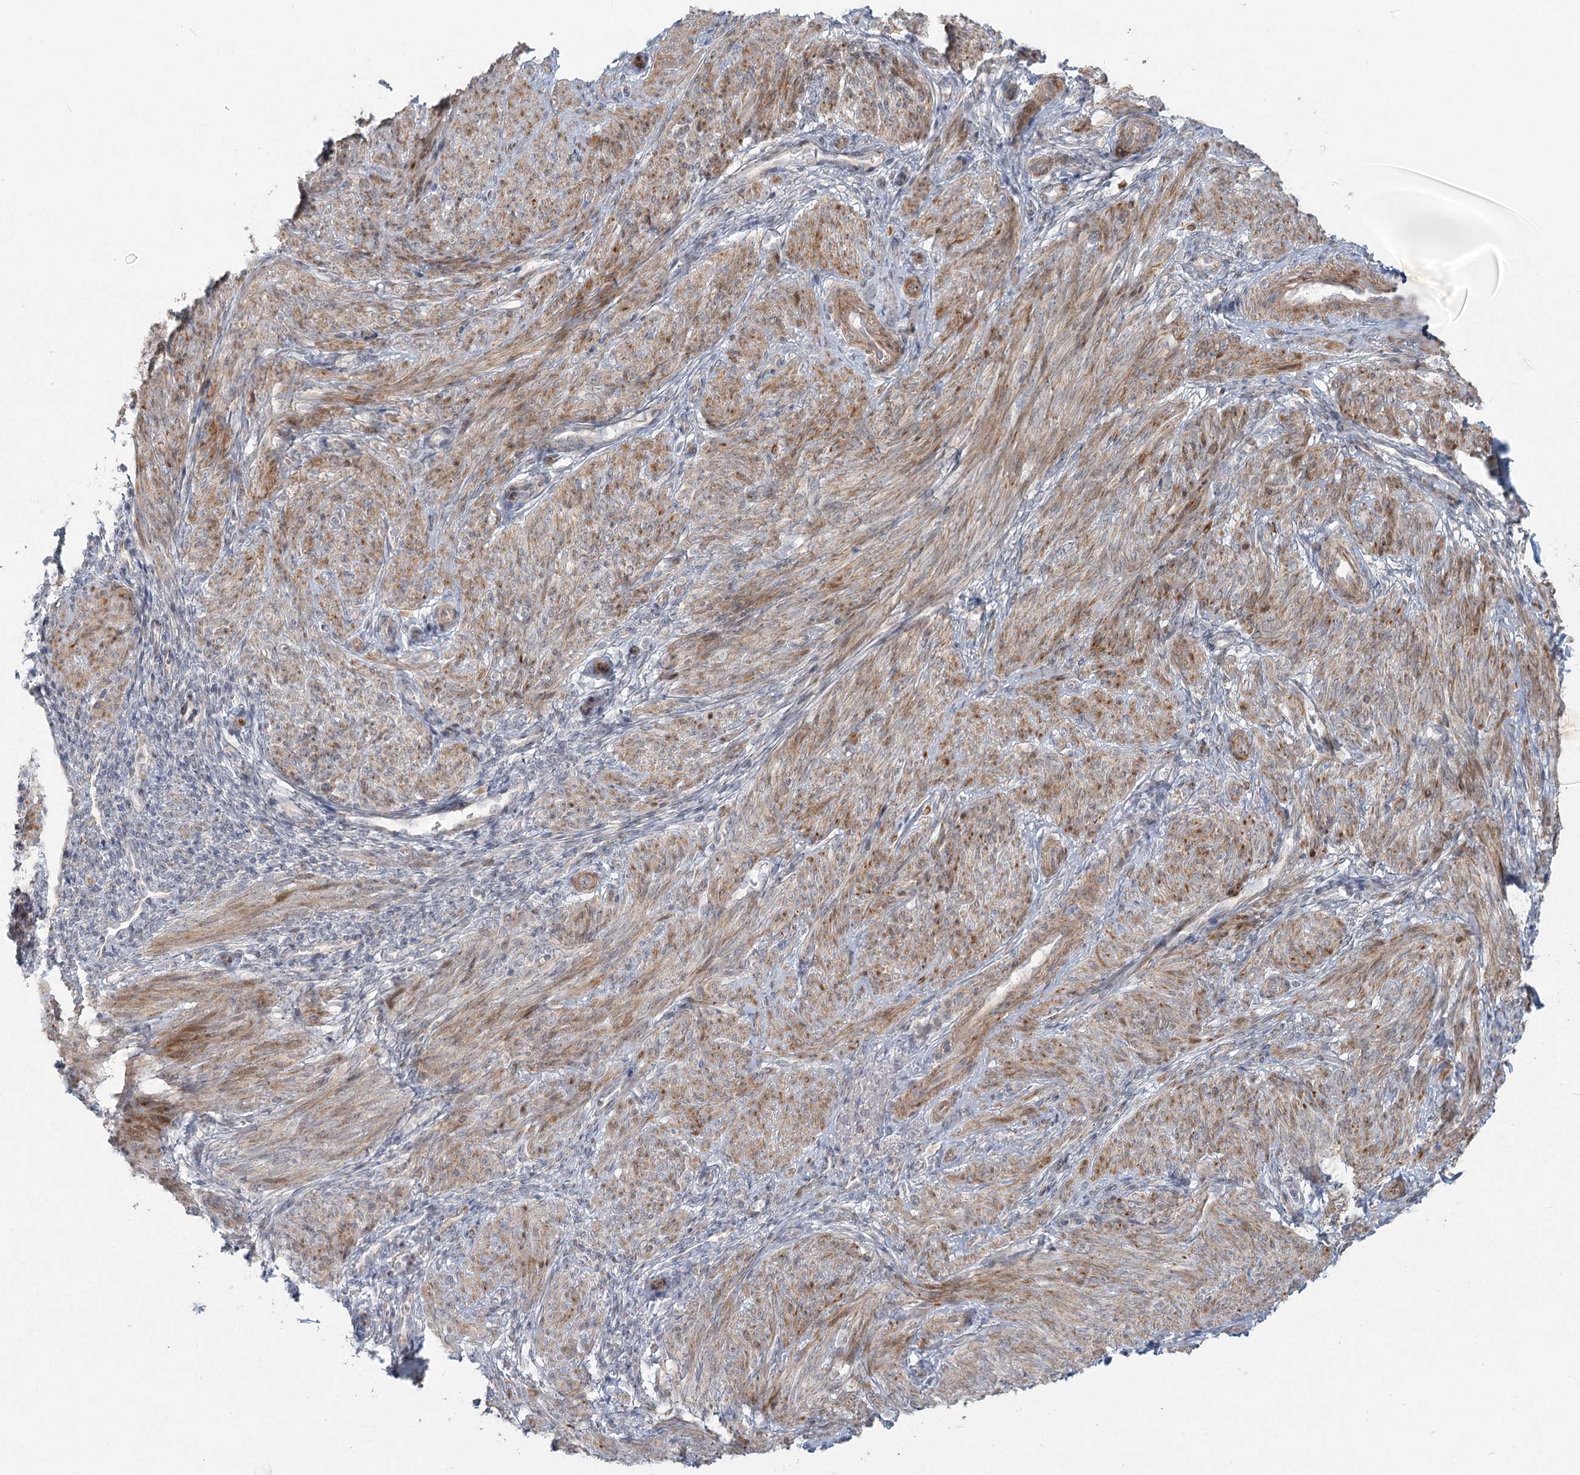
{"staining": {"intensity": "moderate", "quantity": ">75%", "location": "cytoplasmic/membranous"}, "tissue": "smooth muscle", "cell_type": "Smooth muscle cells", "image_type": "normal", "snomed": [{"axis": "morphology", "description": "Normal tissue, NOS"}, {"axis": "topography", "description": "Smooth muscle"}], "caption": "Protein staining displays moderate cytoplasmic/membranous staining in approximately >75% of smooth muscle cells in normal smooth muscle. The protein of interest is shown in brown color, while the nuclei are stained blue.", "gene": "LRP2BP", "patient": {"sex": "female", "age": 39}}